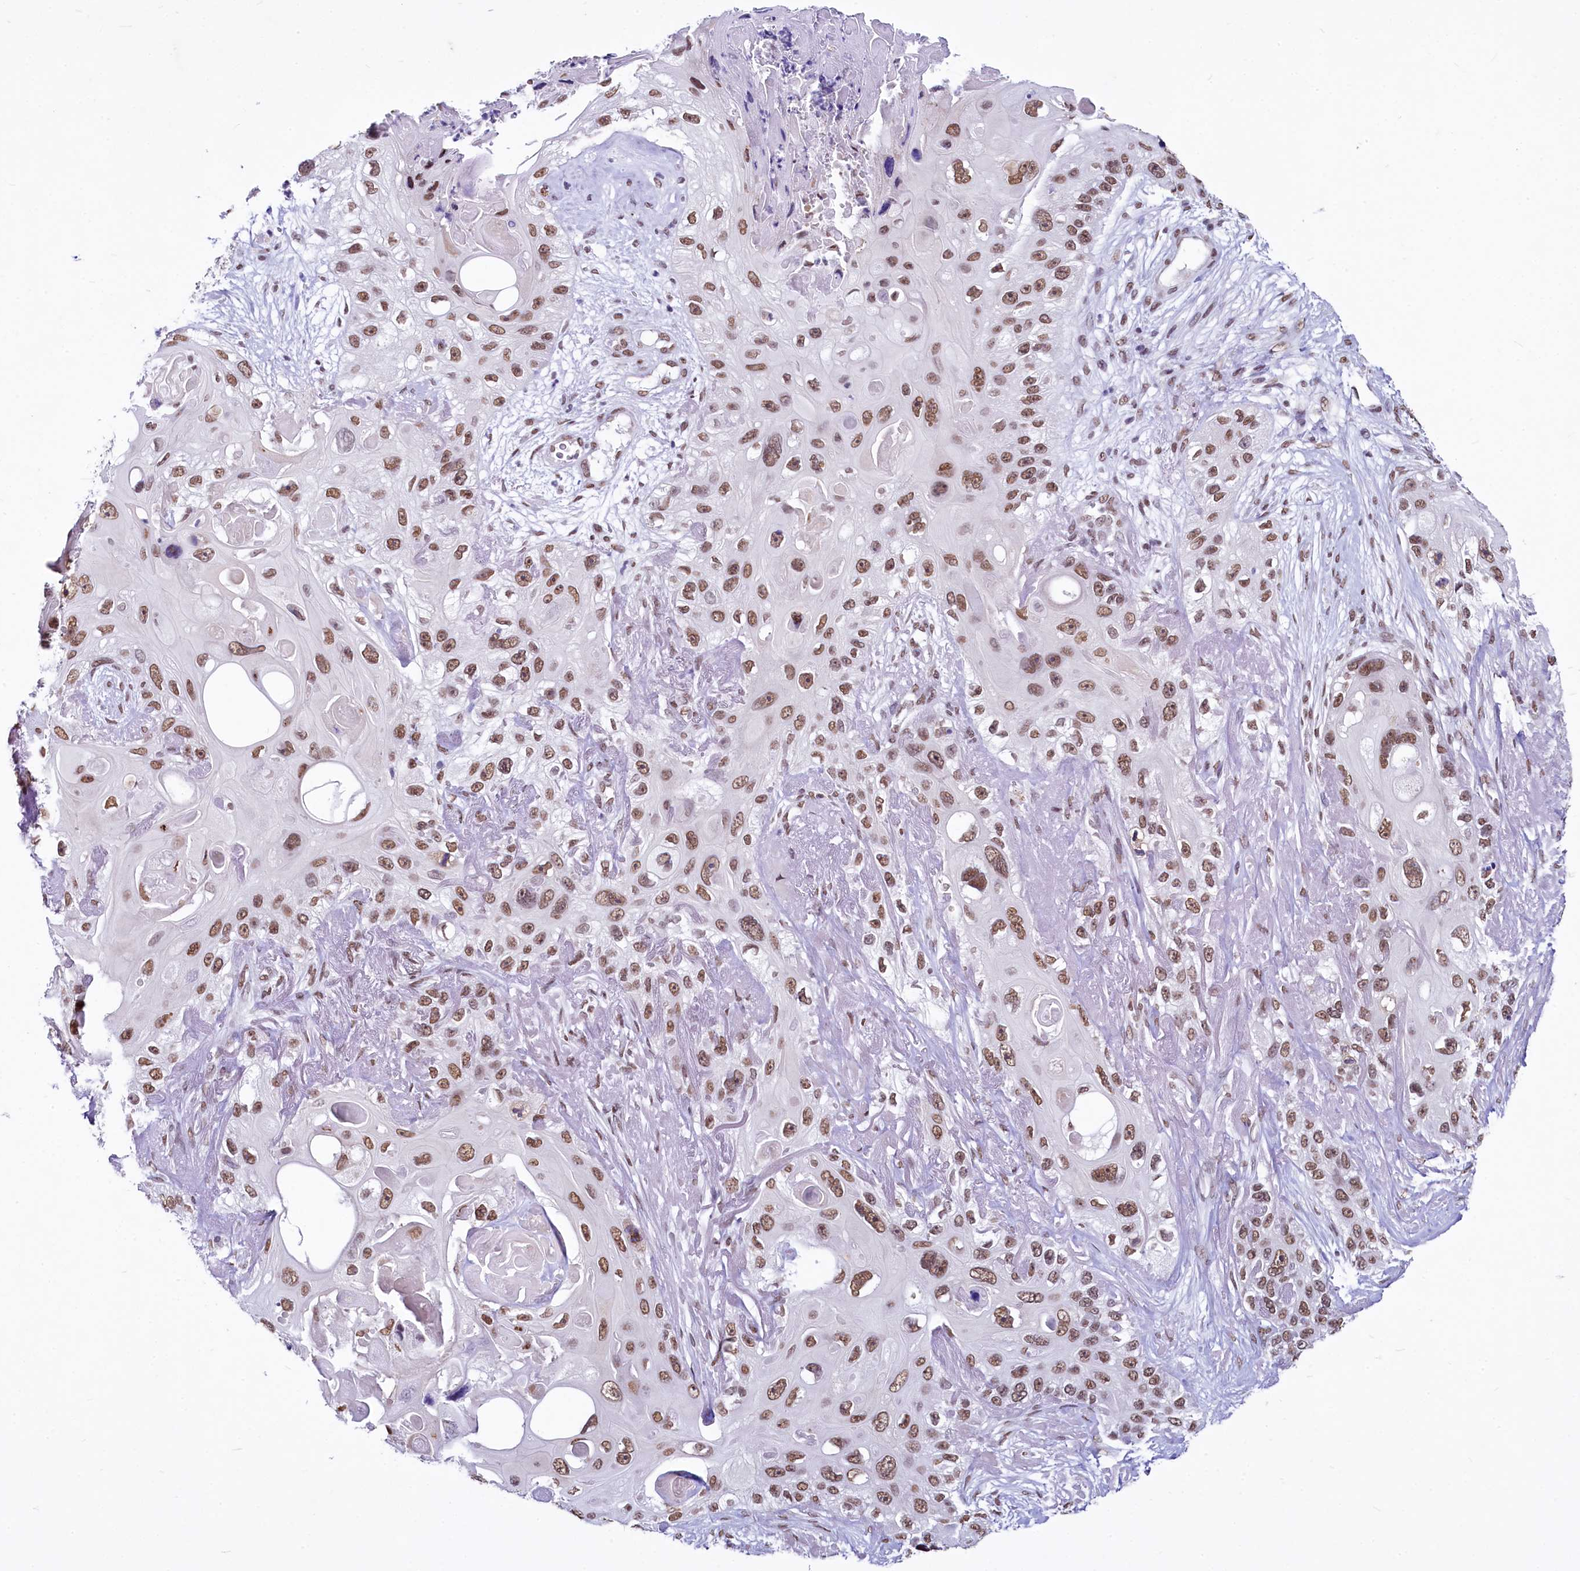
{"staining": {"intensity": "moderate", "quantity": ">75%", "location": "nuclear"}, "tissue": "skin cancer", "cell_type": "Tumor cells", "image_type": "cancer", "snomed": [{"axis": "morphology", "description": "Normal tissue, NOS"}, {"axis": "morphology", "description": "Squamous cell carcinoma, NOS"}, {"axis": "topography", "description": "Skin"}], "caption": "Immunohistochemistry (IHC) histopathology image of human squamous cell carcinoma (skin) stained for a protein (brown), which displays medium levels of moderate nuclear positivity in about >75% of tumor cells.", "gene": "PARPBP", "patient": {"sex": "male", "age": 72}}